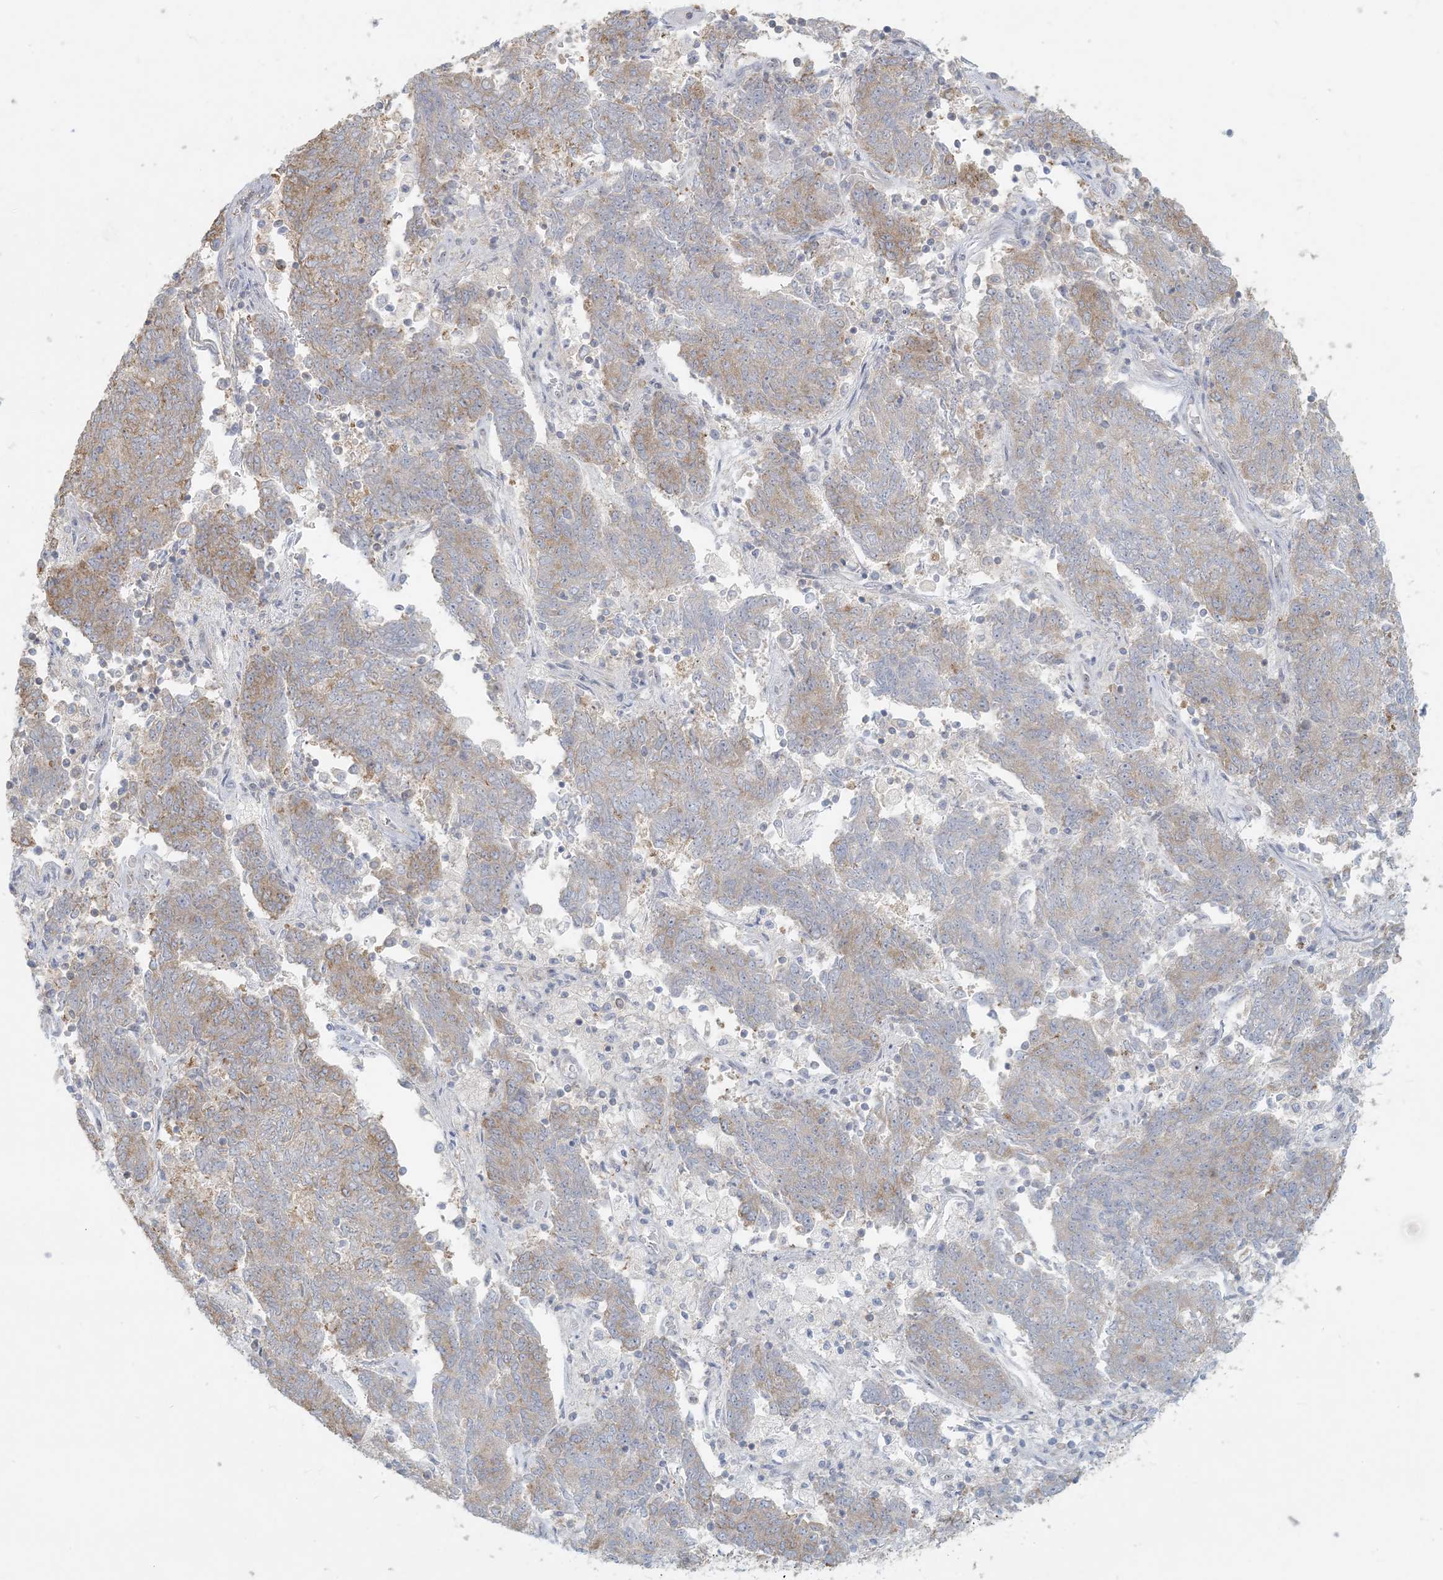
{"staining": {"intensity": "moderate", "quantity": "<25%", "location": "cytoplasmic/membranous"}, "tissue": "endometrial cancer", "cell_type": "Tumor cells", "image_type": "cancer", "snomed": [{"axis": "morphology", "description": "Adenocarcinoma, NOS"}, {"axis": "topography", "description": "Endometrium"}], "caption": "This image shows immunohistochemistry staining of endometrial adenocarcinoma, with low moderate cytoplasmic/membranous expression in about <25% of tumor cells.", "gene": "HACL1", "patient": {"sex": "female", "age": 80}}